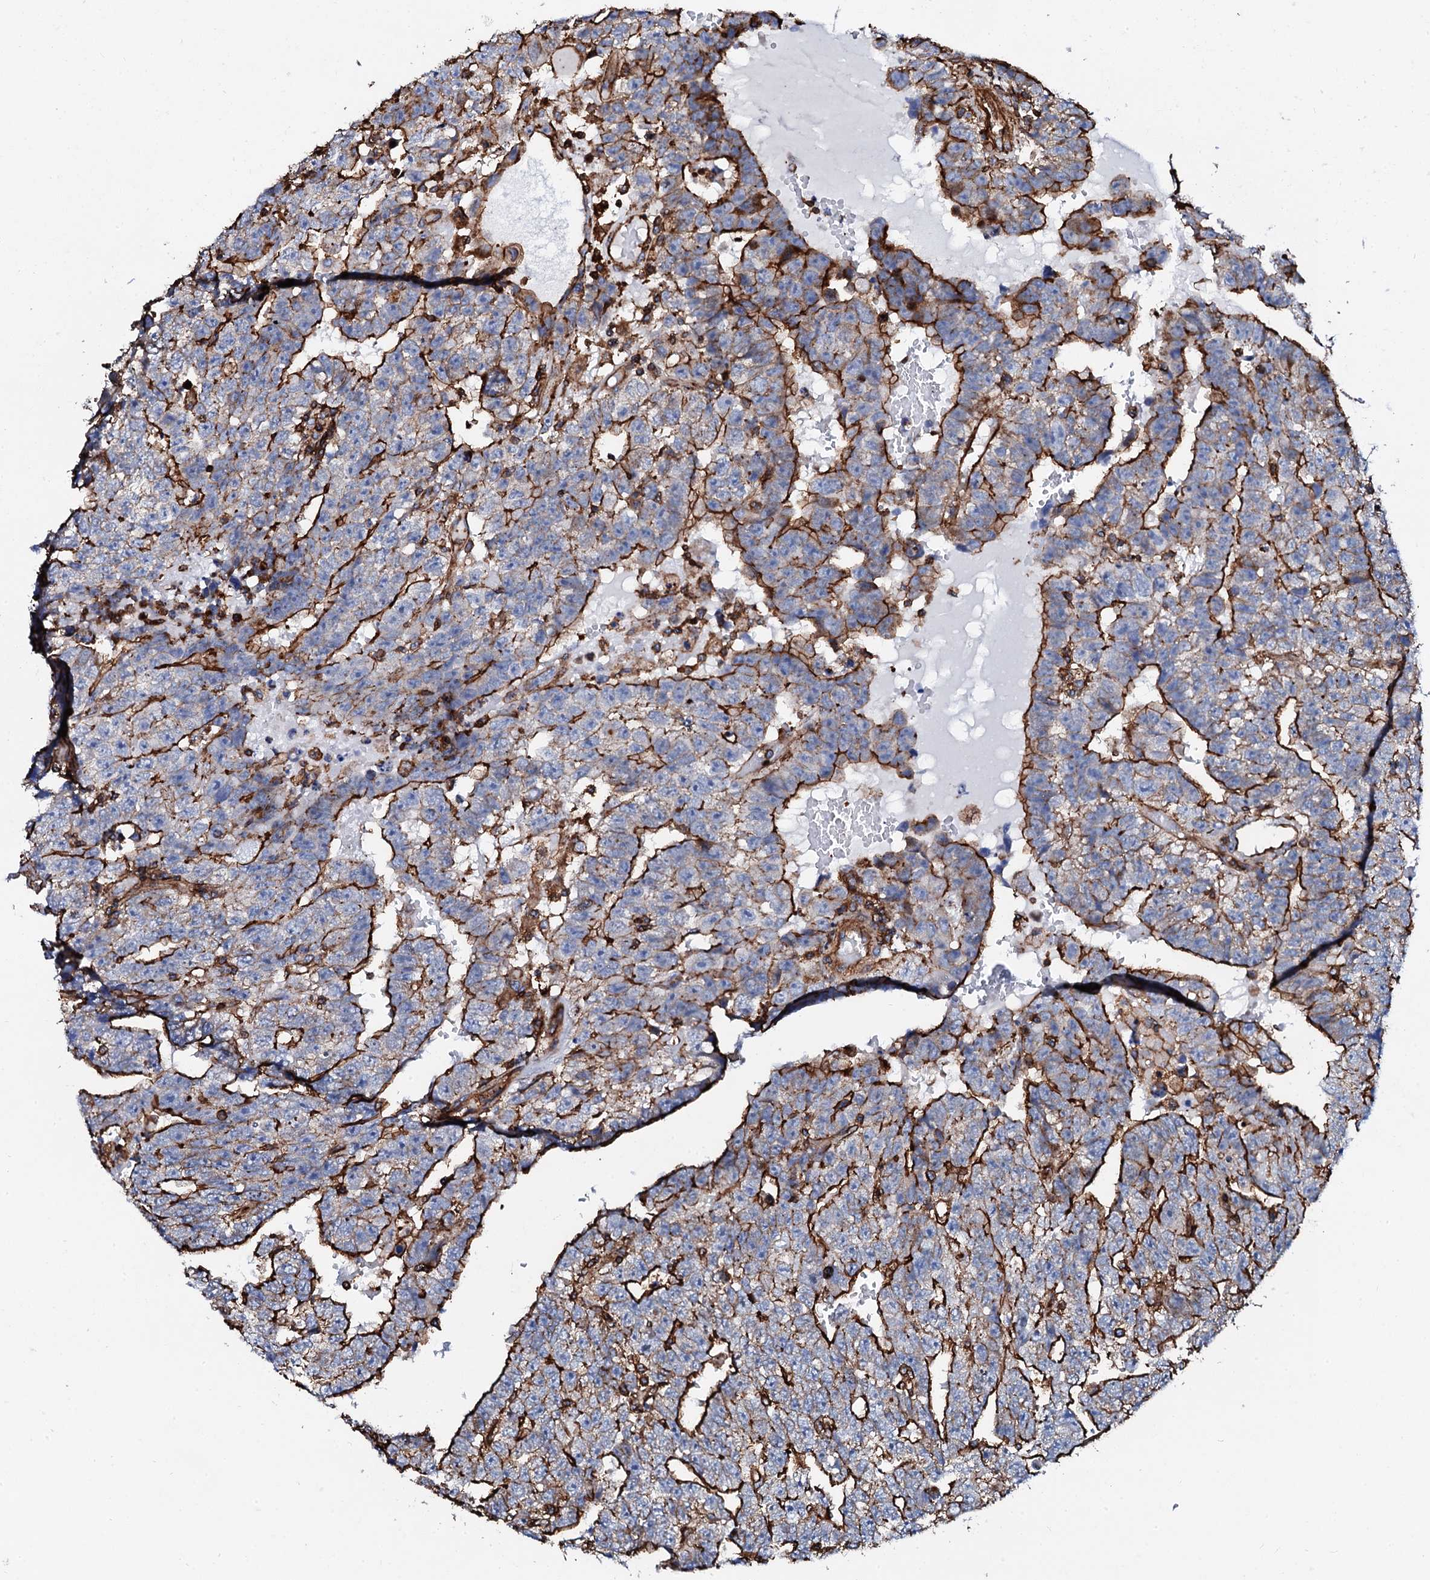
{"staining": {"intensity": "strong", "quantity": "25%-75%", "location": "cytoplasmic/membranous"}, "tissue": "testis cancer", "cell_type": "Tumor cells", "image_type": "cancer", "snomed": [{"axis": "morphology", "description": "Carcinoma, Embryonal, NOS"}, {"axis": "topography", "description": "Testis"}], "caption": "Immunohistochemical staining of human testis cancer demonstrates strong cytoplasmic/membranous protein positivity in approximately 25%-75% of tumor cells. (DAB (3,3'-diaminobenzidine) IHC with brightfield microscopy, high magnification).", "gene": "INTS10", "patient": {"sex": "male", "age": 25}}